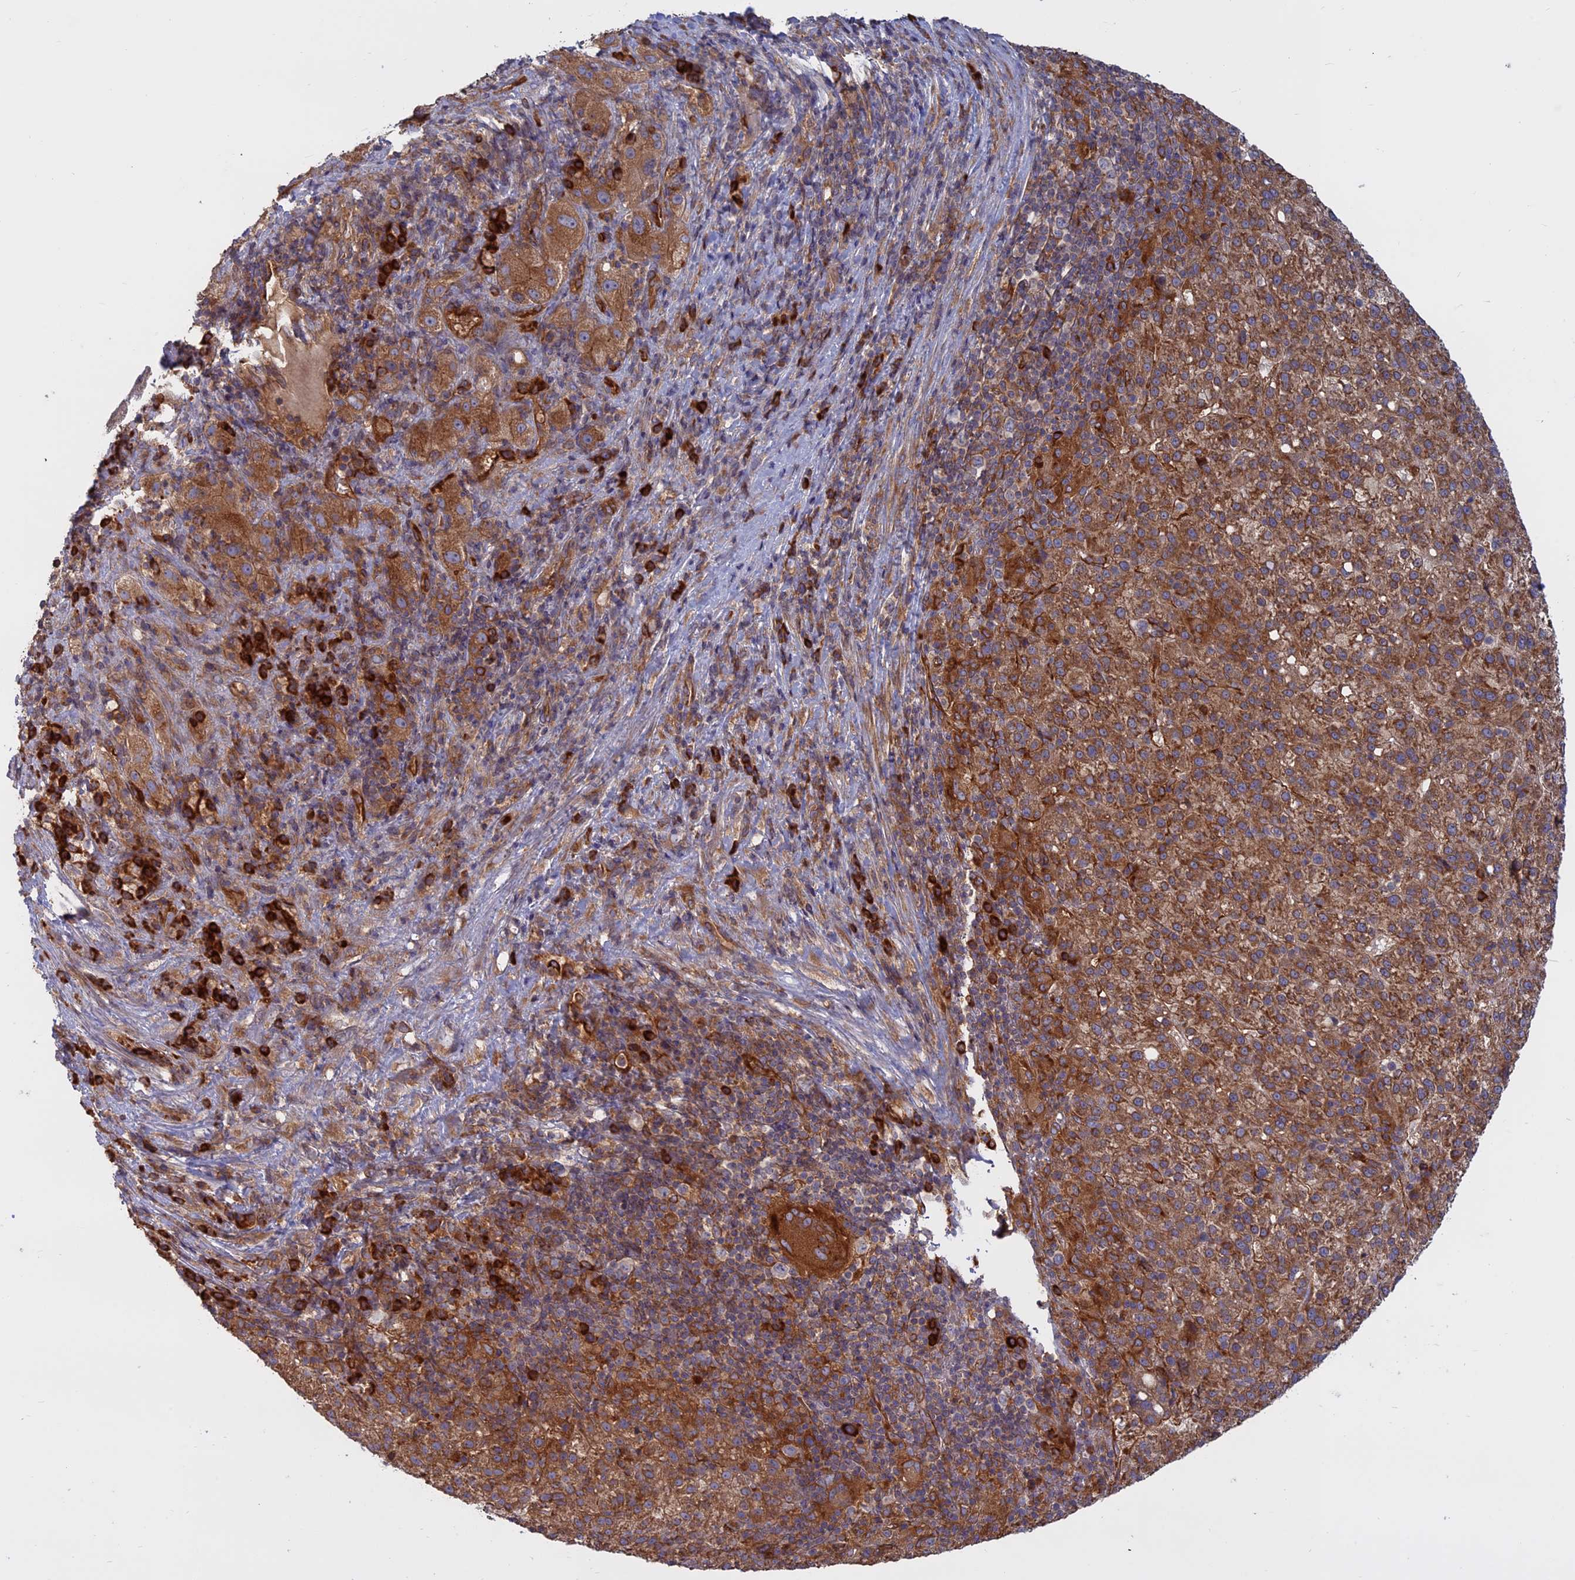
{"staining": {"intensity": "moderate", "quantity": ">75%", "location": "cytoplasmic/membranous"}, "tissue": "liver cancer", "cell_type": "Tumor cells", "image_type": "cancer", "snomed": [{"axis": "morphology", "description": "Carcinoma, Hepatocellular, NOS"}, {"axis": "topography", "description": "Liver"}], "caption": "Immunohistochemistry (IHC) staining of liver hepatocellular carcinoma, which exhibits medium levels of moderate cytoplasmic/membranous expression in about >75% of tumor cells indicating moderate cytoplasmic/membranous protein positivity. The staining was performed using DAB (3,3'-diaminobenzidine) (brown) for protein detection and nuclei were counterstained in hematoxylin (blue).", "gene": "TMEM208", "patient": {"sex": "female", "age": 58}}